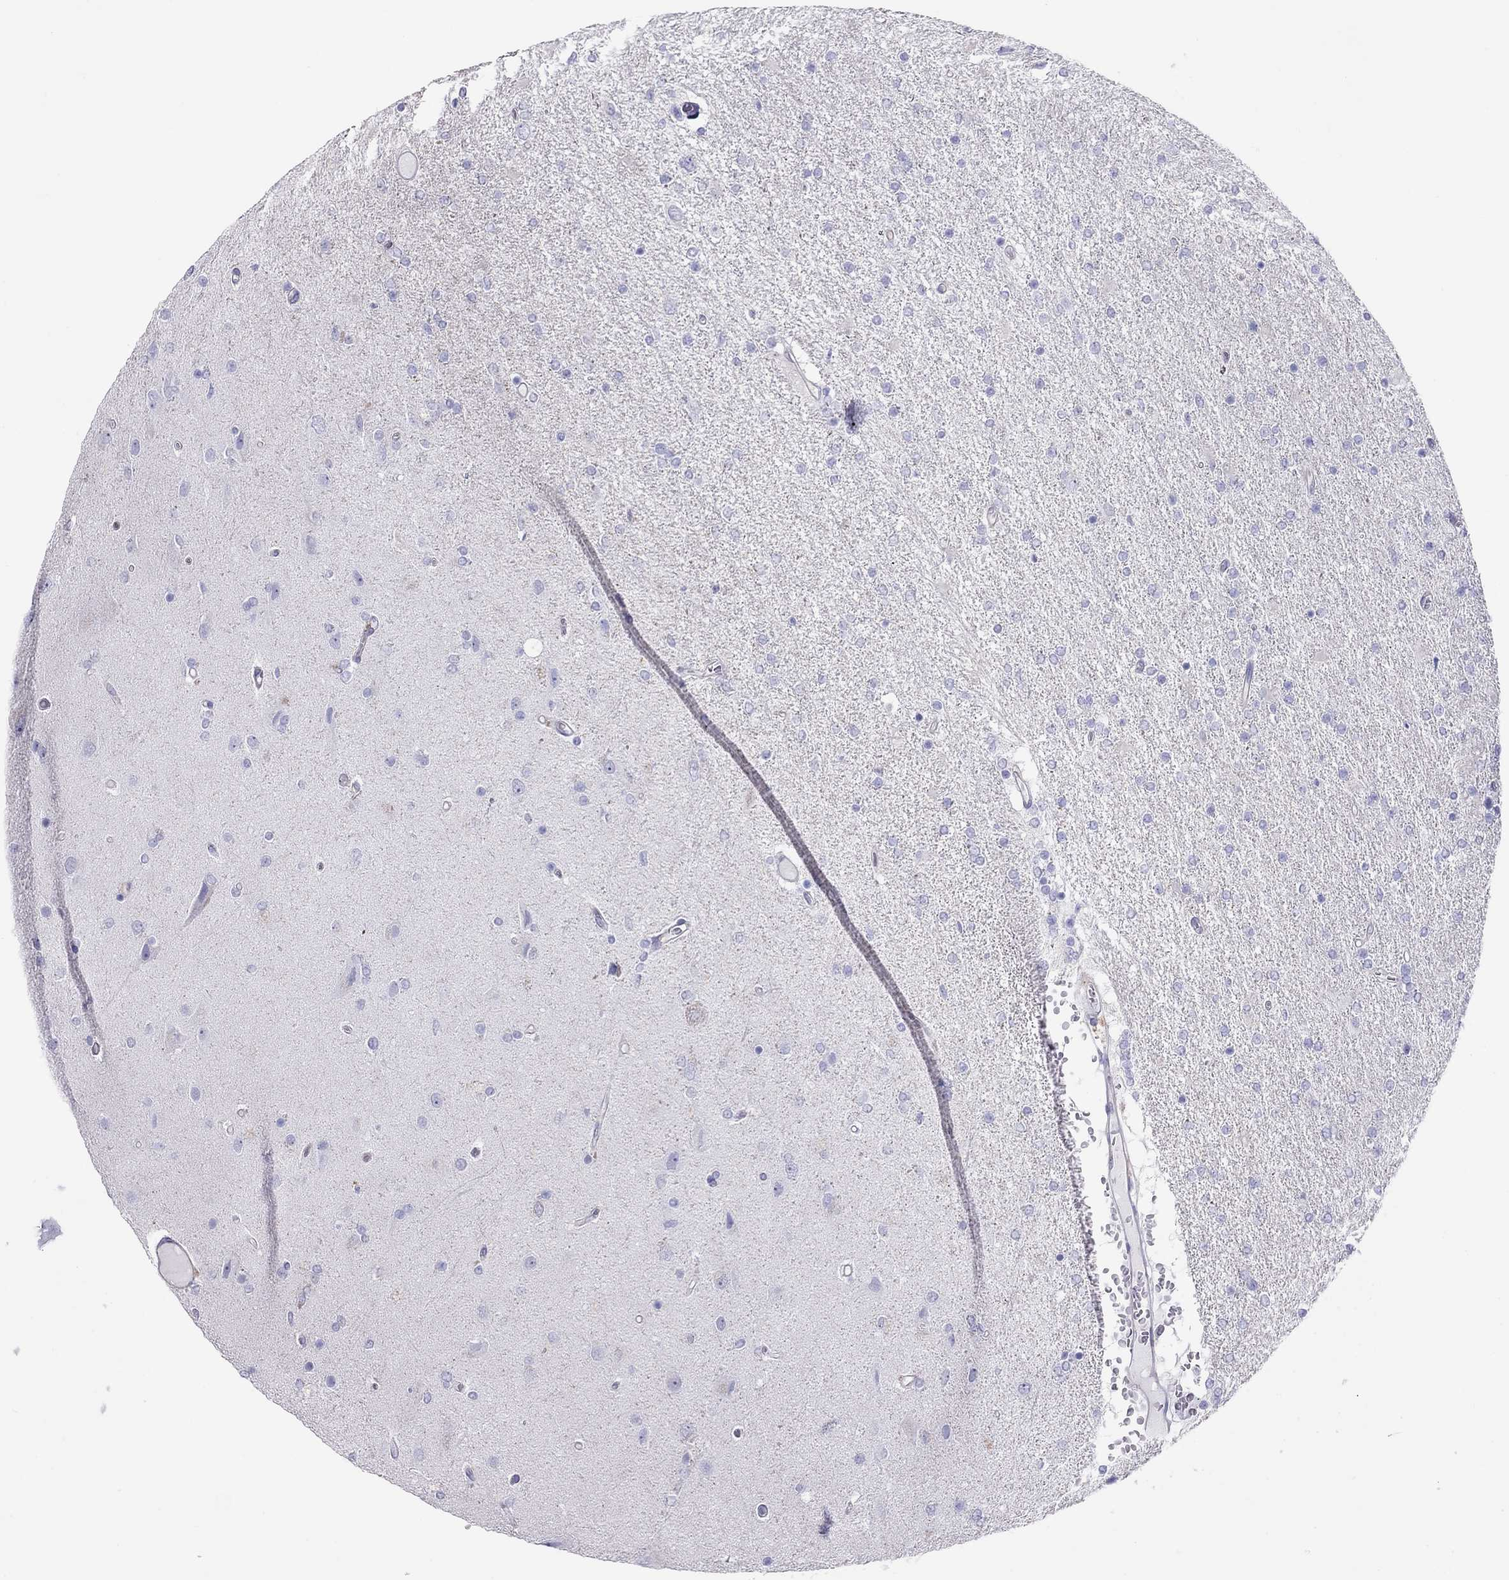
{"staining": {"intensity": "negative", "quantity": "none", "location": "none"}, "tissue": "glioma", "cell_type": "Tumor cells", "image_type": "cancer", "snomed": [{"axis": "morphology", "description": "Glioma, malignant, High grade"}, {"axis": "topography", "description": "Cerebral cortex"}], "caption": "IHC image of neoplastic tissue: glioma stained with DAB (3,3'-diaminobenzidine) demonstrates no significant protein expression in tumor cells.", "gene": "ALOX15B", "patient": {"sex": "male", "age": 70}}